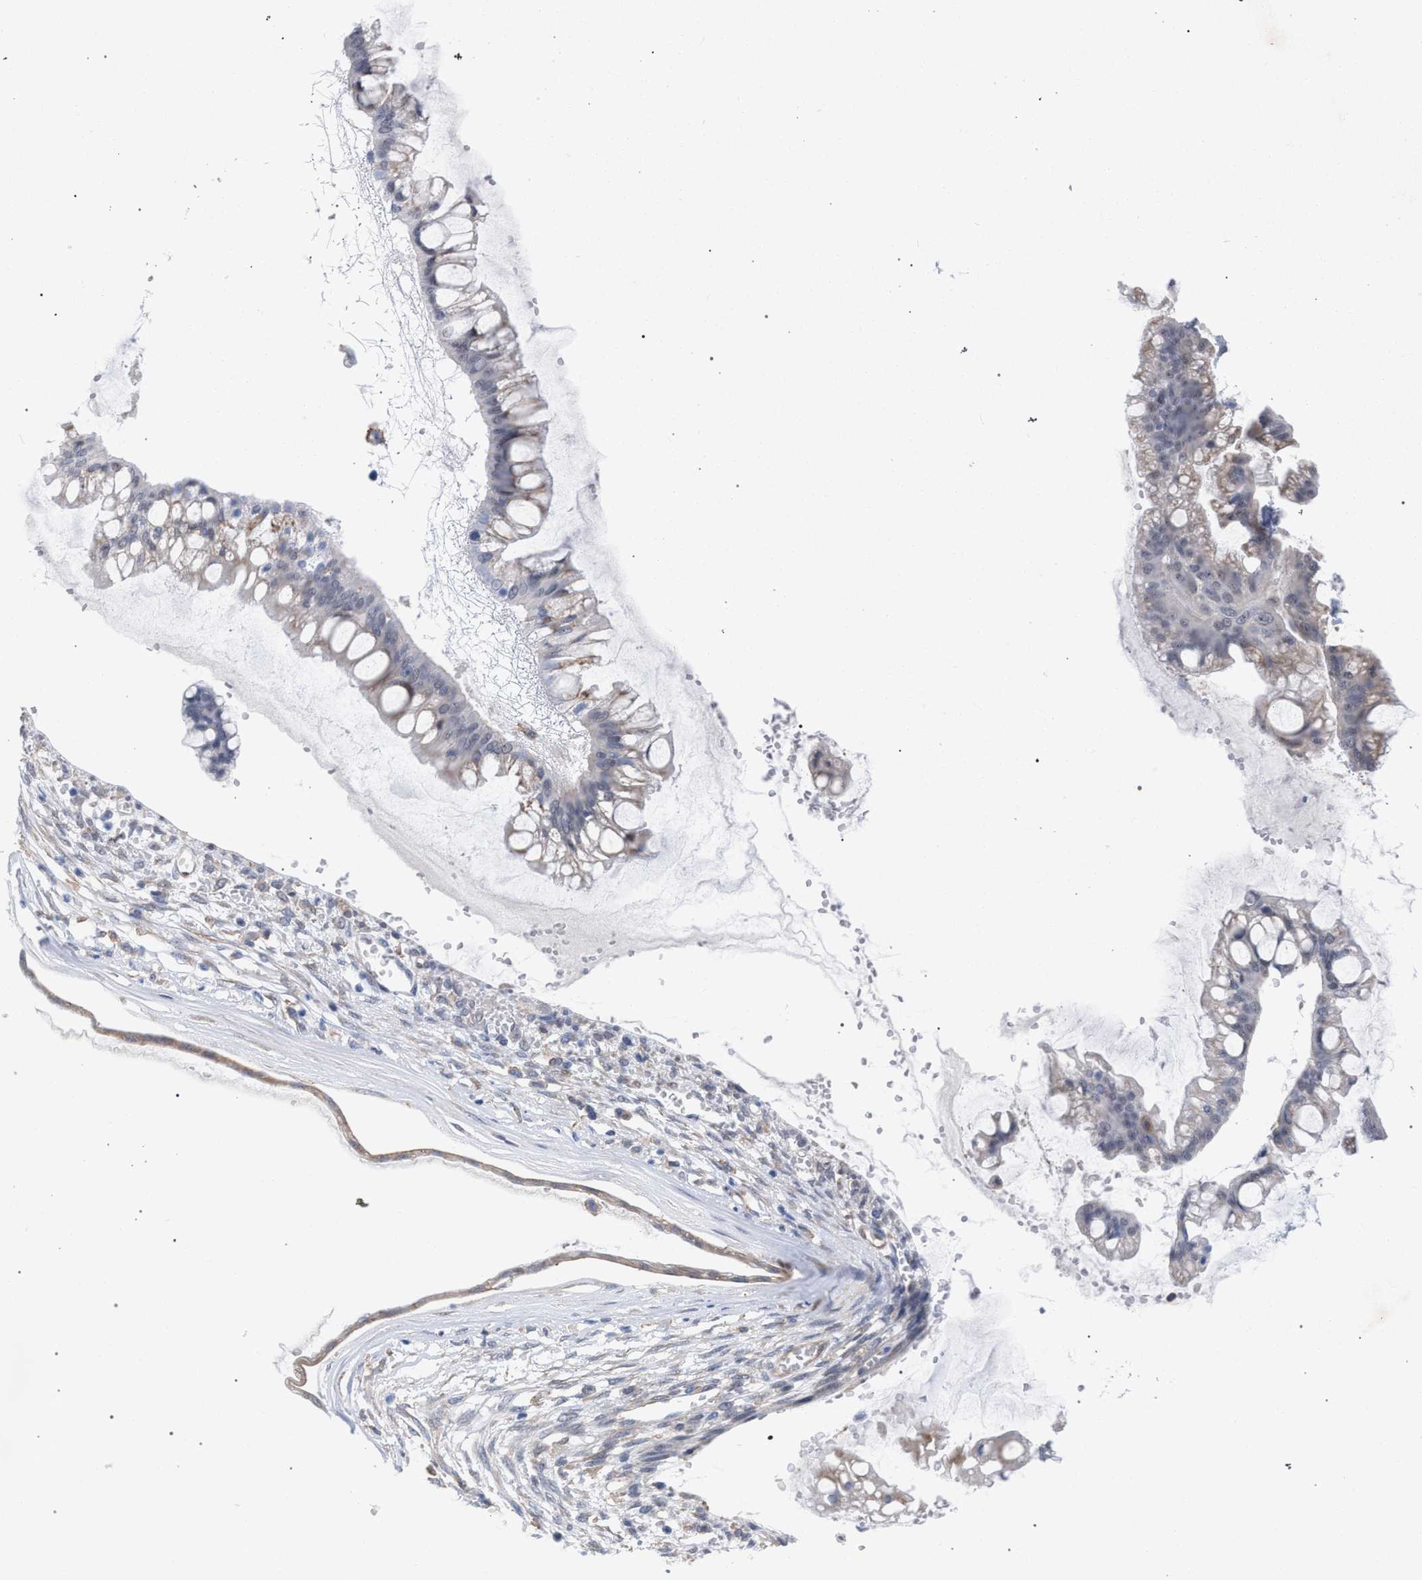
{"staining": {"intensity": "negative", "quantity": "none", "location": "none"}, "tissue": "ovarian cancer", "cell_type": "Tumor cells", "image_type": "cancer", "snomed": [{"axis": "morphology", "description": "Cystadenocarcinoma, mucinous, NOS"}, {"axis": "topography", "description": "Ovary"}], "caption": "The photomicrograph reveals no staining of tumor cells in ovarian cancer. (DAB (3,3'-diaminobenzidine) immunohistochemistry (IHC), high magnification).", "gene": "FHOD3", "patient": {"sex": "female", "age": 73}}